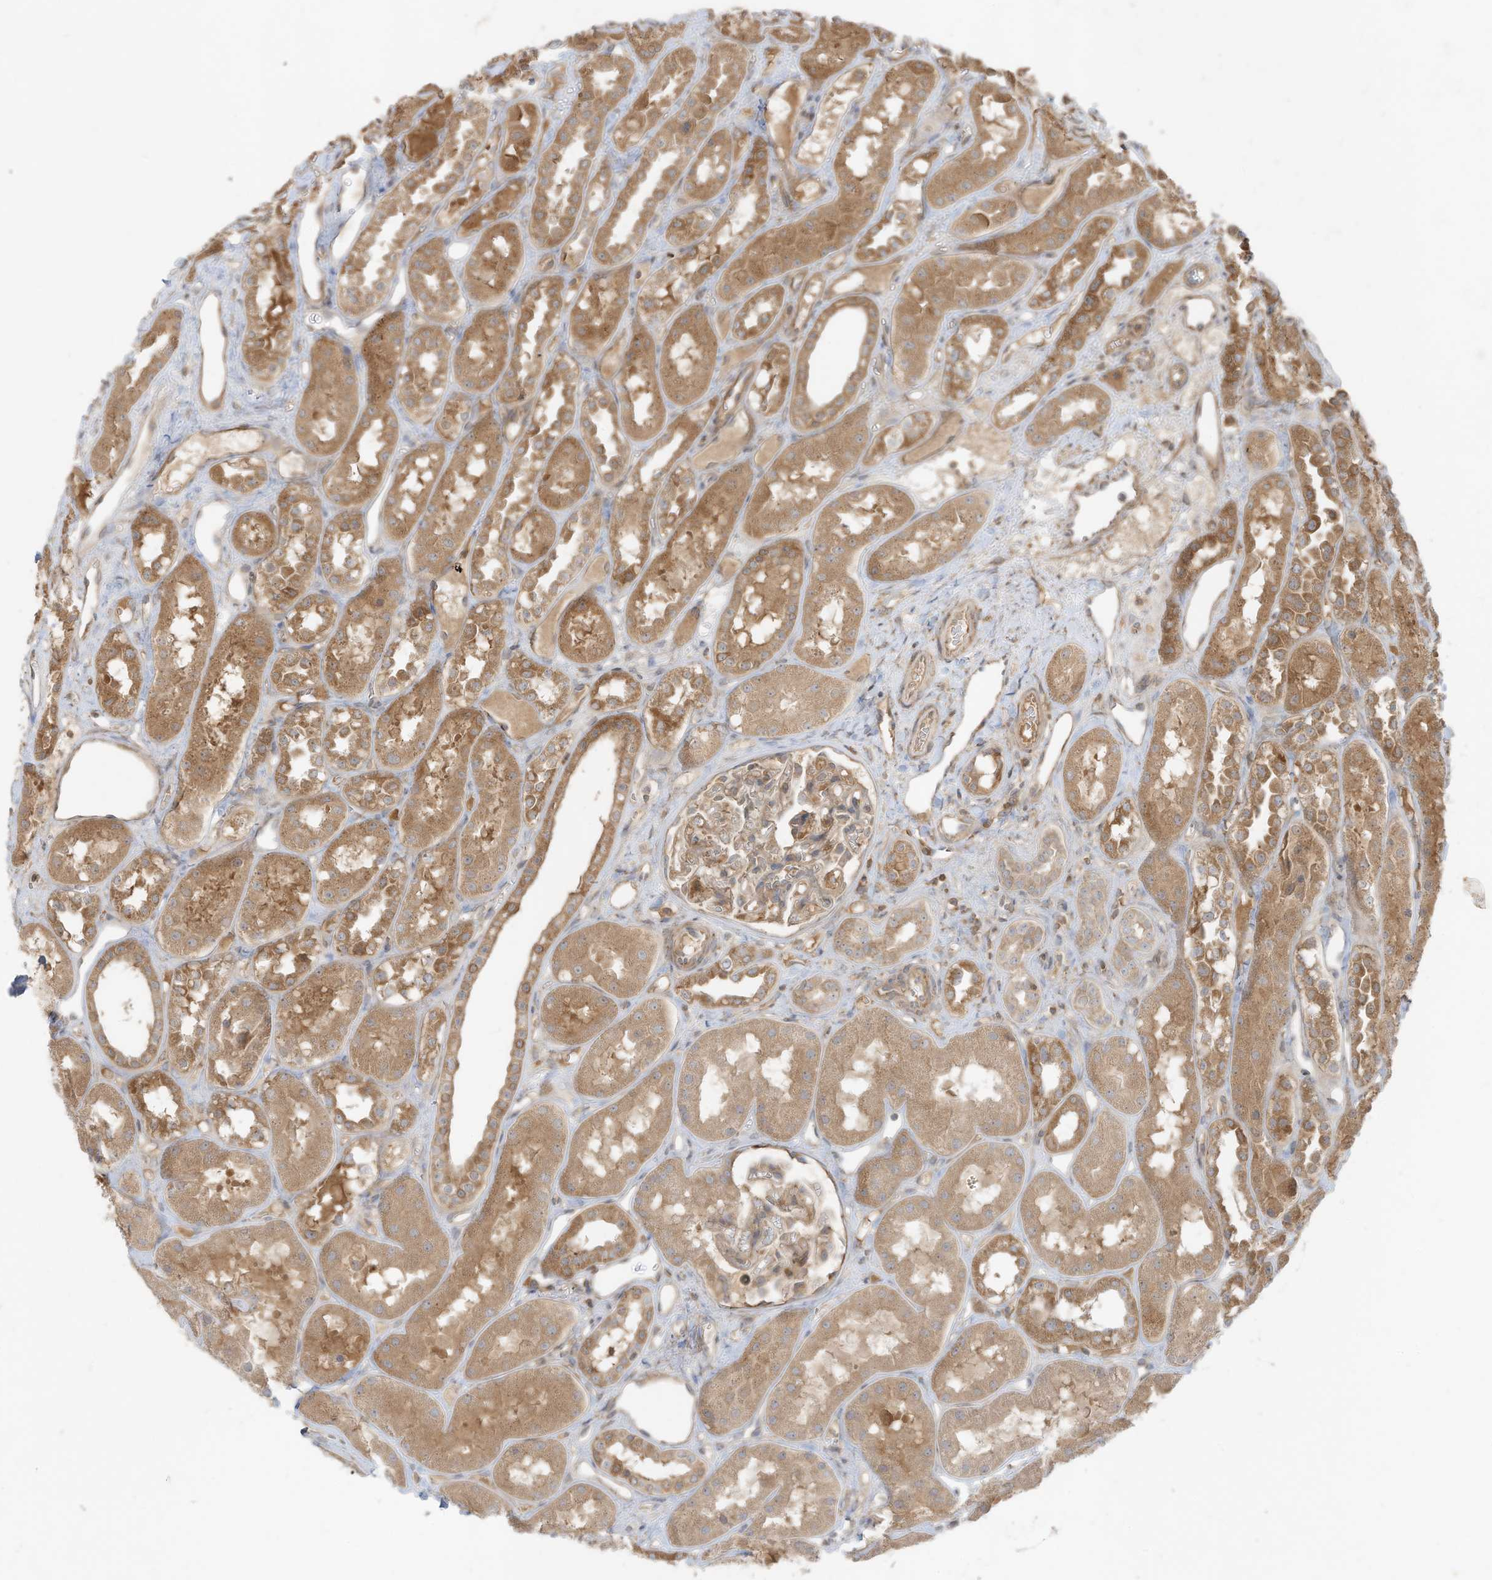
{"staining": {"intensity": "moderate", "quantity": "<25%", "location": "cytoplasmic/membranous"}, "tissue": "kidney", "cell_type": "Cells in glomeruli", "image_type": "normal", "snomed": [{"axis": "morphology", "description": "Normal tissue, NOS"}, {"axis": "topography", "description": "Kidney"}], "caption": "A low amount of moderate cytoplasmic/membranous staining is seen in about <25% of cells in glomeruli in unremarkable kidney.", "gene": "SLC25A12", "patient": {"sex": "male", "age": 16}}